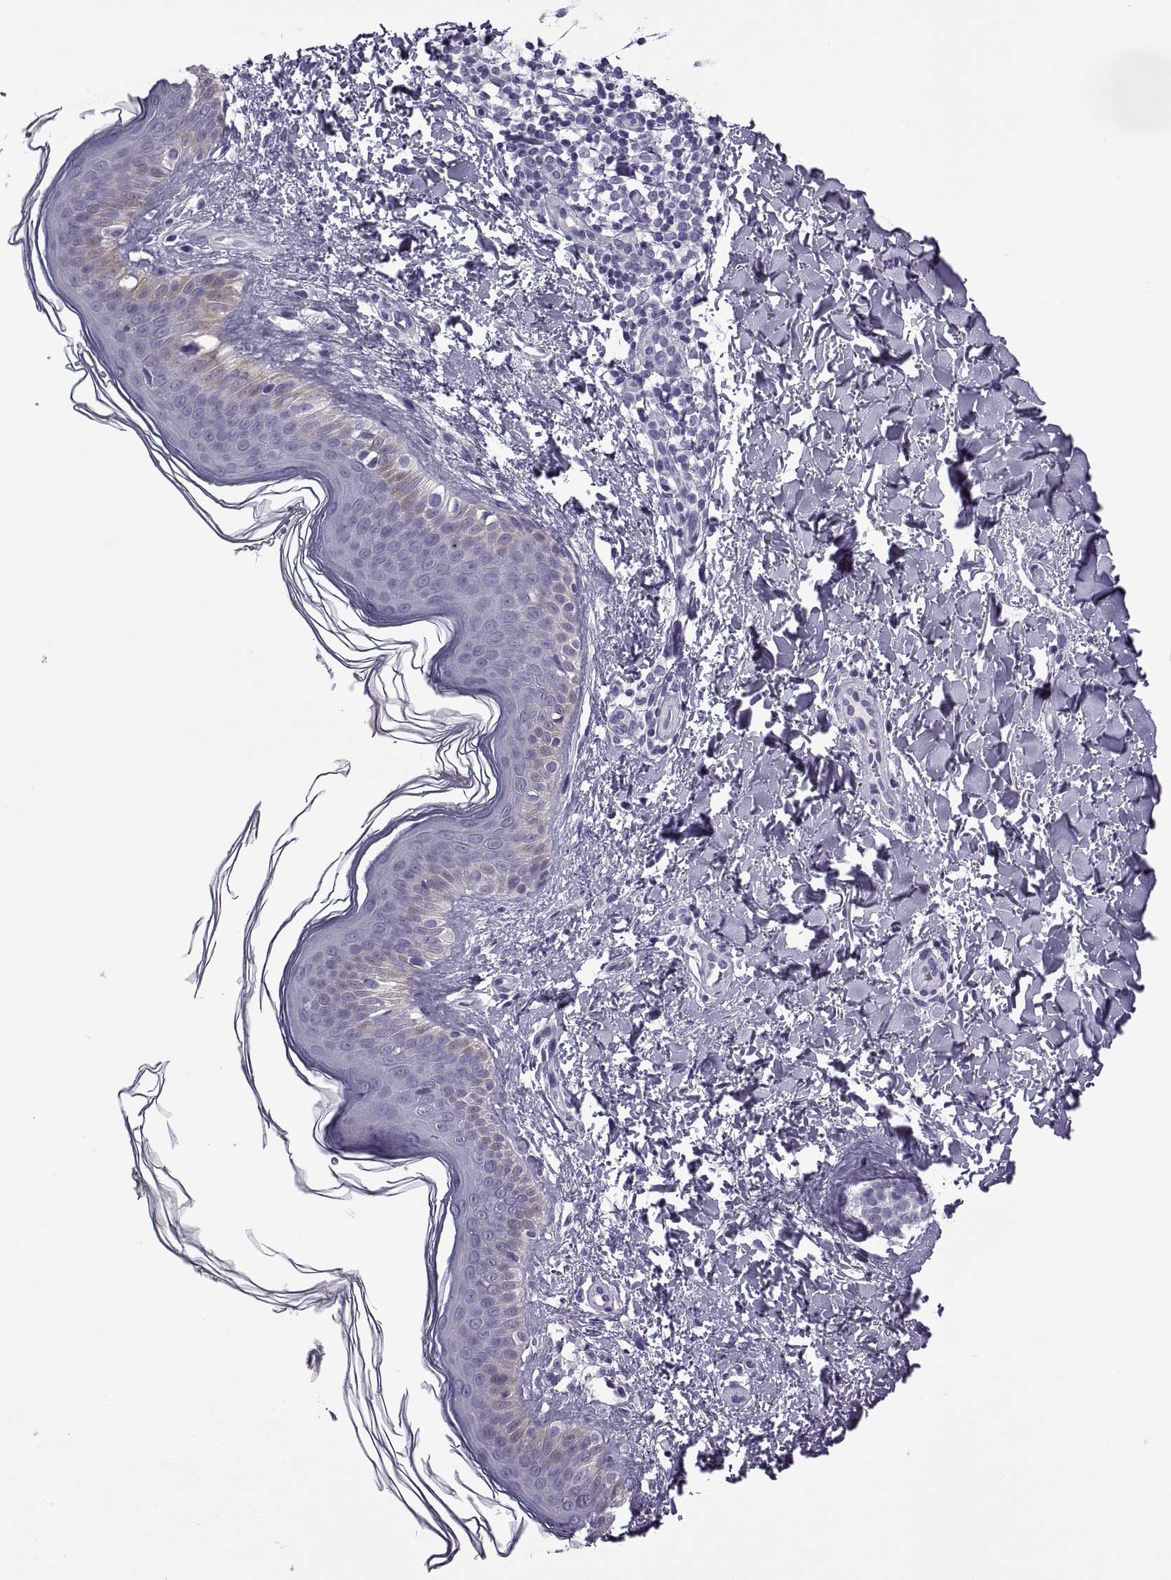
{"staining": {"intensity": "negative", "quantity": "none", "location": "none"}, "tissue": "skin cancer", "cell_type": "Tumor cells", "image_type": "cancer", "snomed": [{"axis": "morphology", "description": "Normal tissue, NOS"}, {"axis": "morphology", "description": "Basal cell carcinoma"}, {"axis": "topography", "description": "Skin"}], "caption": "Tumor cells are negative for brown protein staining in skin cancer.", "gene": "OIP5", "patient": {"sex": "male", "age": 46}}